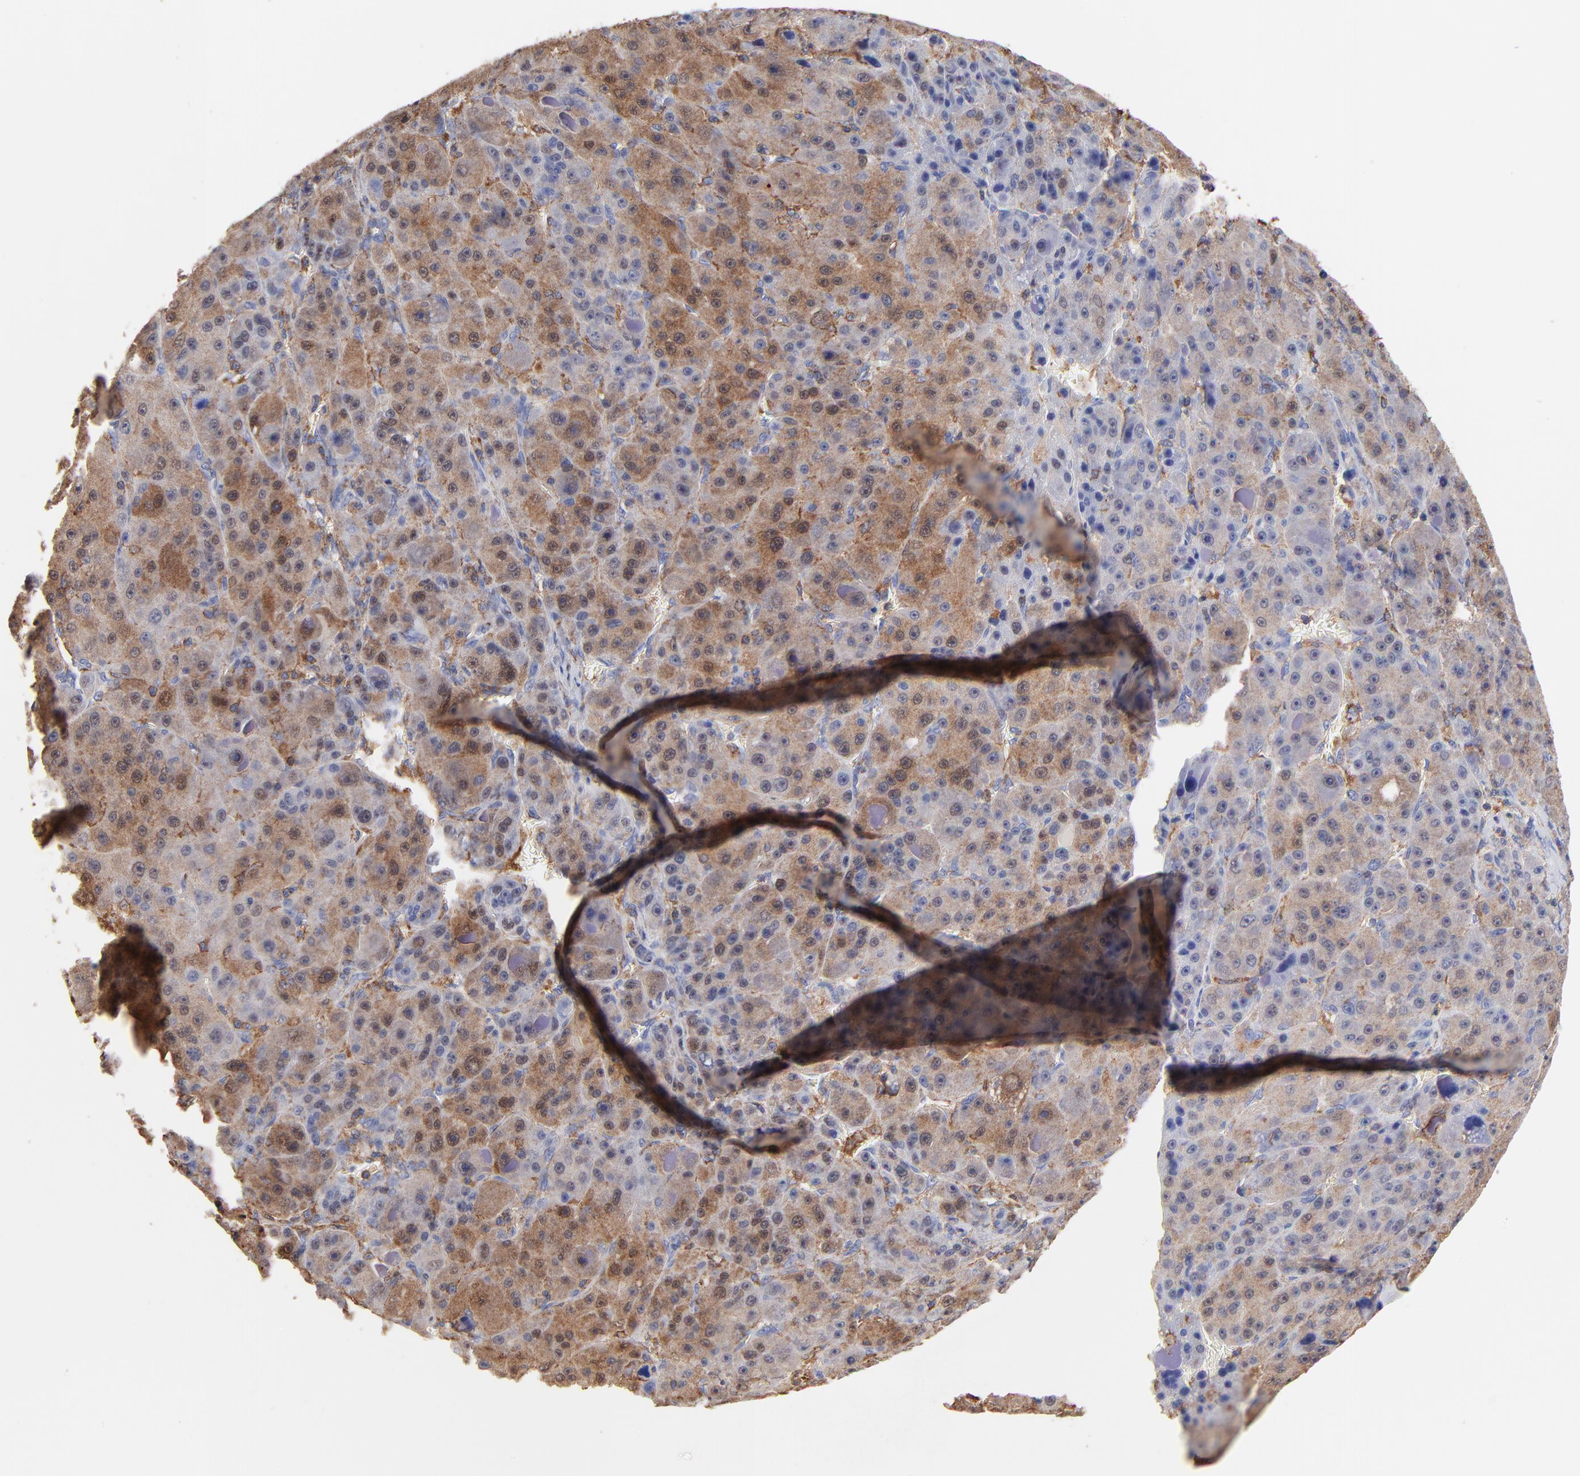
{"staining": {"intensity": "strong", "quantity": ">75%", "location": "cytoplasmic/membranous,nuclear"}, "tissue": "liver cancer", "cell_type": "Tumor cells", "image_type": "cancer", "snomed": [{"axis": "morphology", "description": "Carcinoma, Hepatocellular, NOS"}, {"axis": "topography", "description": "Liver"}], "caption": "Human liver cancer (hepatocellular carcinoma) stained with a protein marker displays strong staining in tumor cells.", "gene": "ASL", "patient": {"sex": "male", "age": 76}}